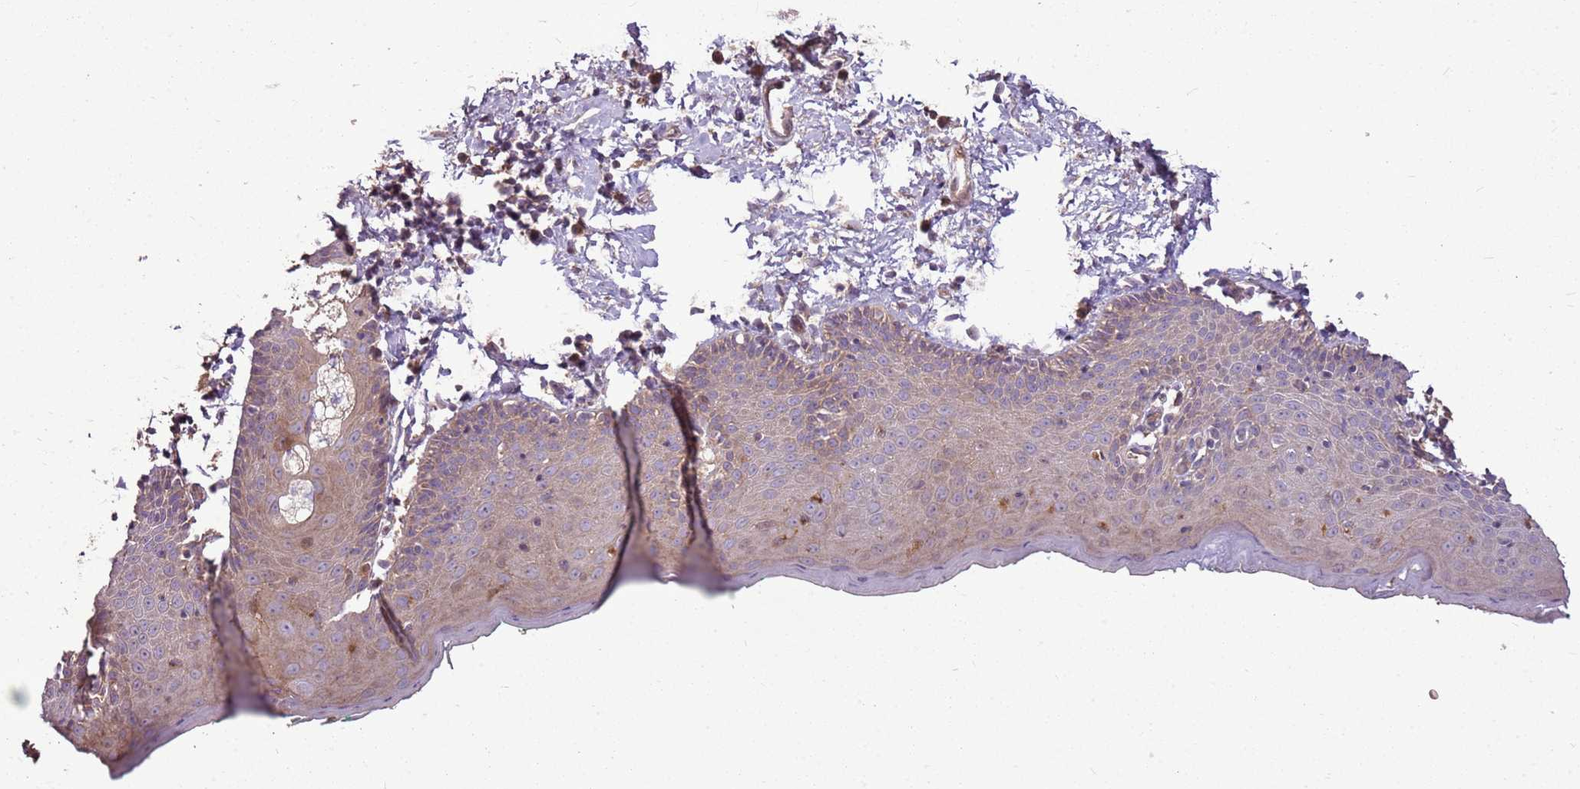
{"staining": {"intensity": "weak", "quantity": ">75%", "location": "cytoplasmic/membranous"}, "tissue": "skin", "cell_type": "Epidermal cells", "image_type": "normal", "snomed": [{"axis": "morphology", "description": "Normal tissue, NOS"}, {"axis": "topography", "description": "Vulva"}], "caption": "Protein analysis of normal skin shows weak cytoplasmic/membranous staining in approximately >75% of epidermal cells. (brown staining indicates protein expression, while blue staining denotes nuclei).", "gene": "ANKRD24", "patient": {"sex": "female", "age": 66}}